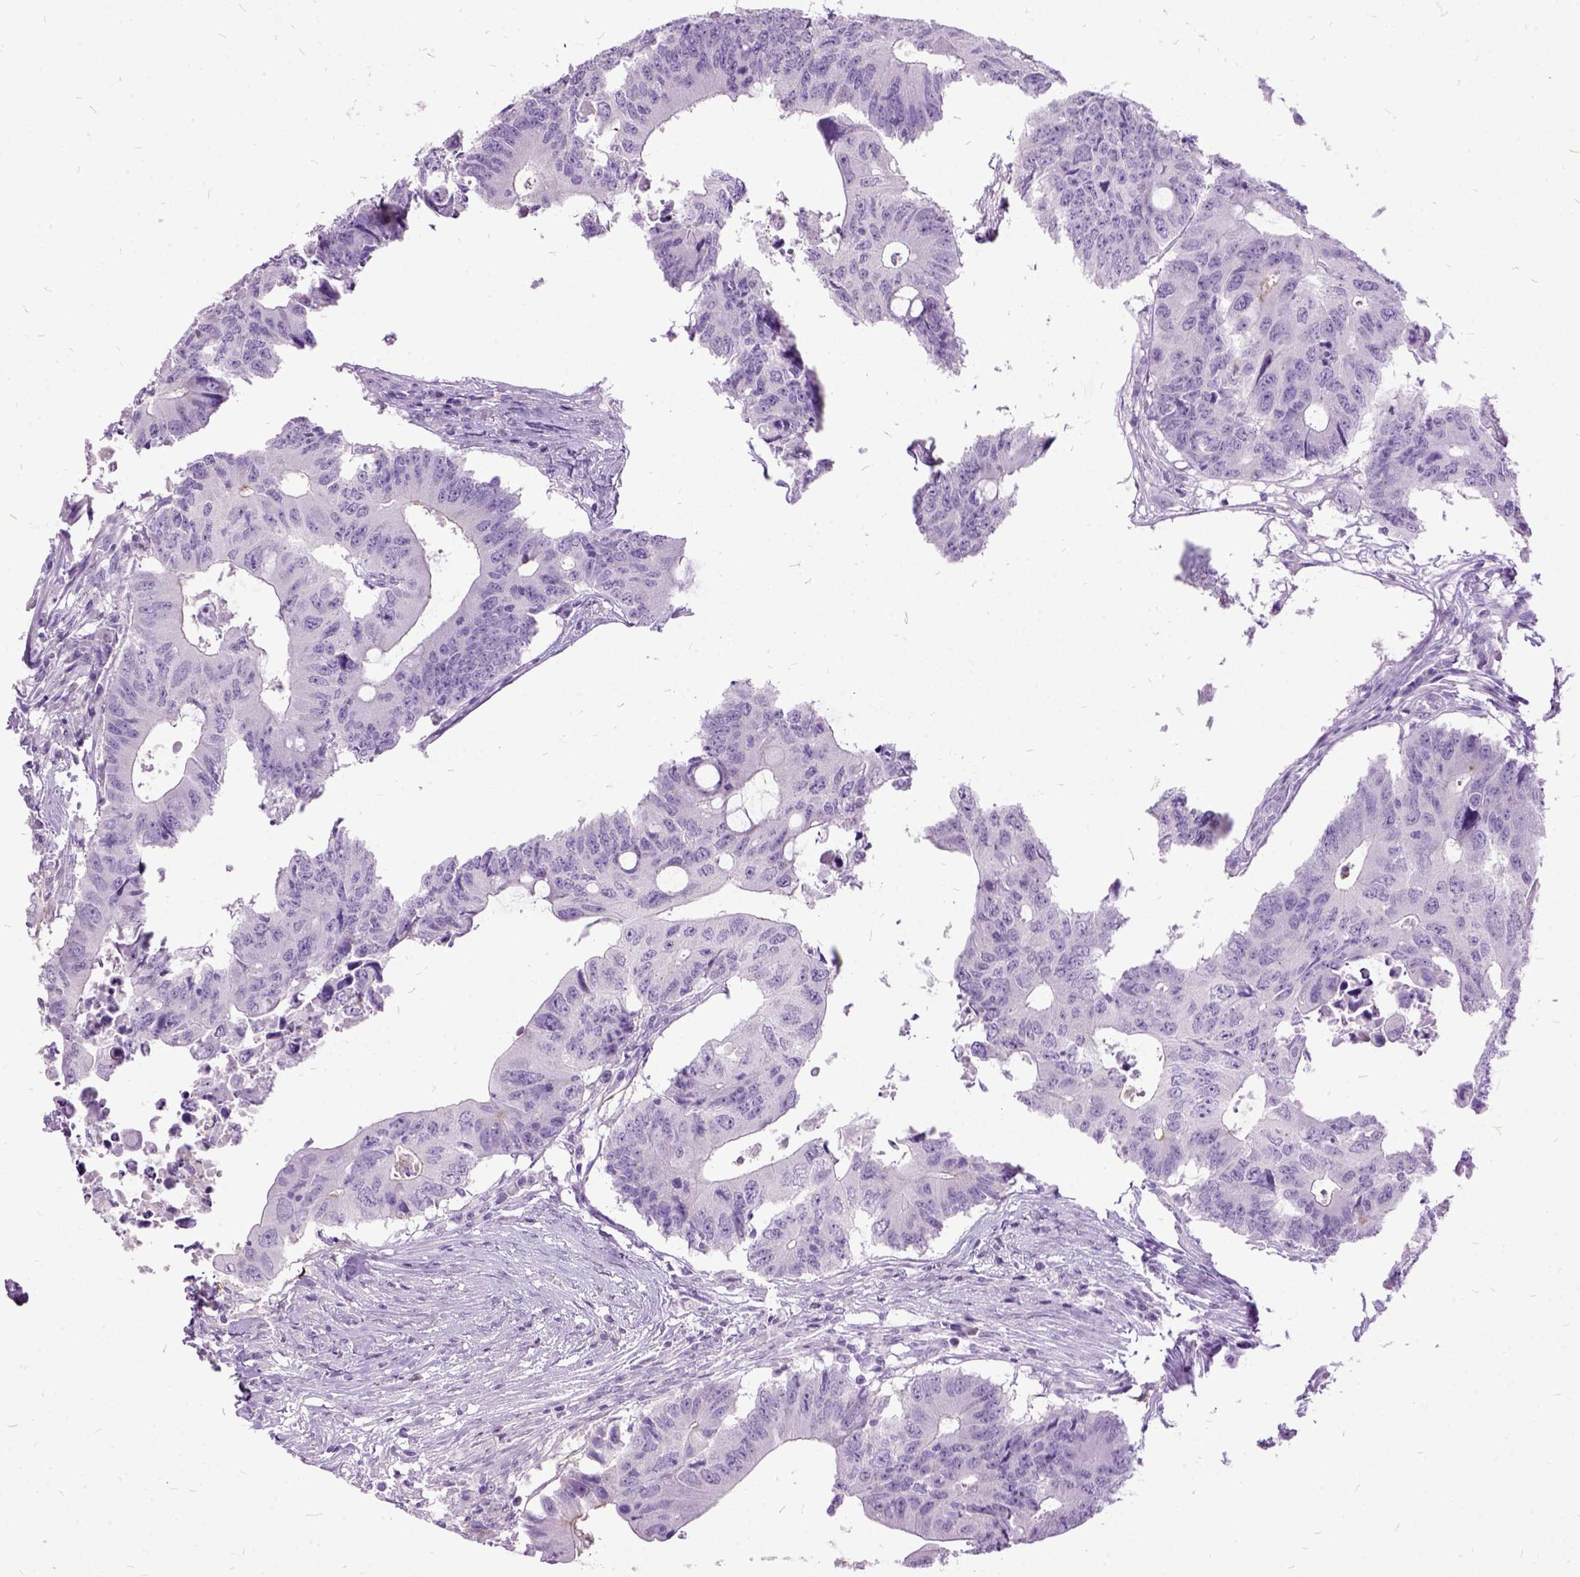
{"staining": {"intensity": "negative", "quantity": "none", "location": "none"}, "tissue": "colorectal cancer", "cell_type": "Tumor cells", "image_type": "cancer", "snomed": [{"axis": "morphology", "description": "Adenocarcinoma, NOS"}, {"axis": "topography", "description": "Colon"}], "caption": "The image reveals no significant expression in tumor cells of colorectal cancer (adenocarcinoma).", "gene": "MME", "patient": {"sex": "male", "age": 71}}